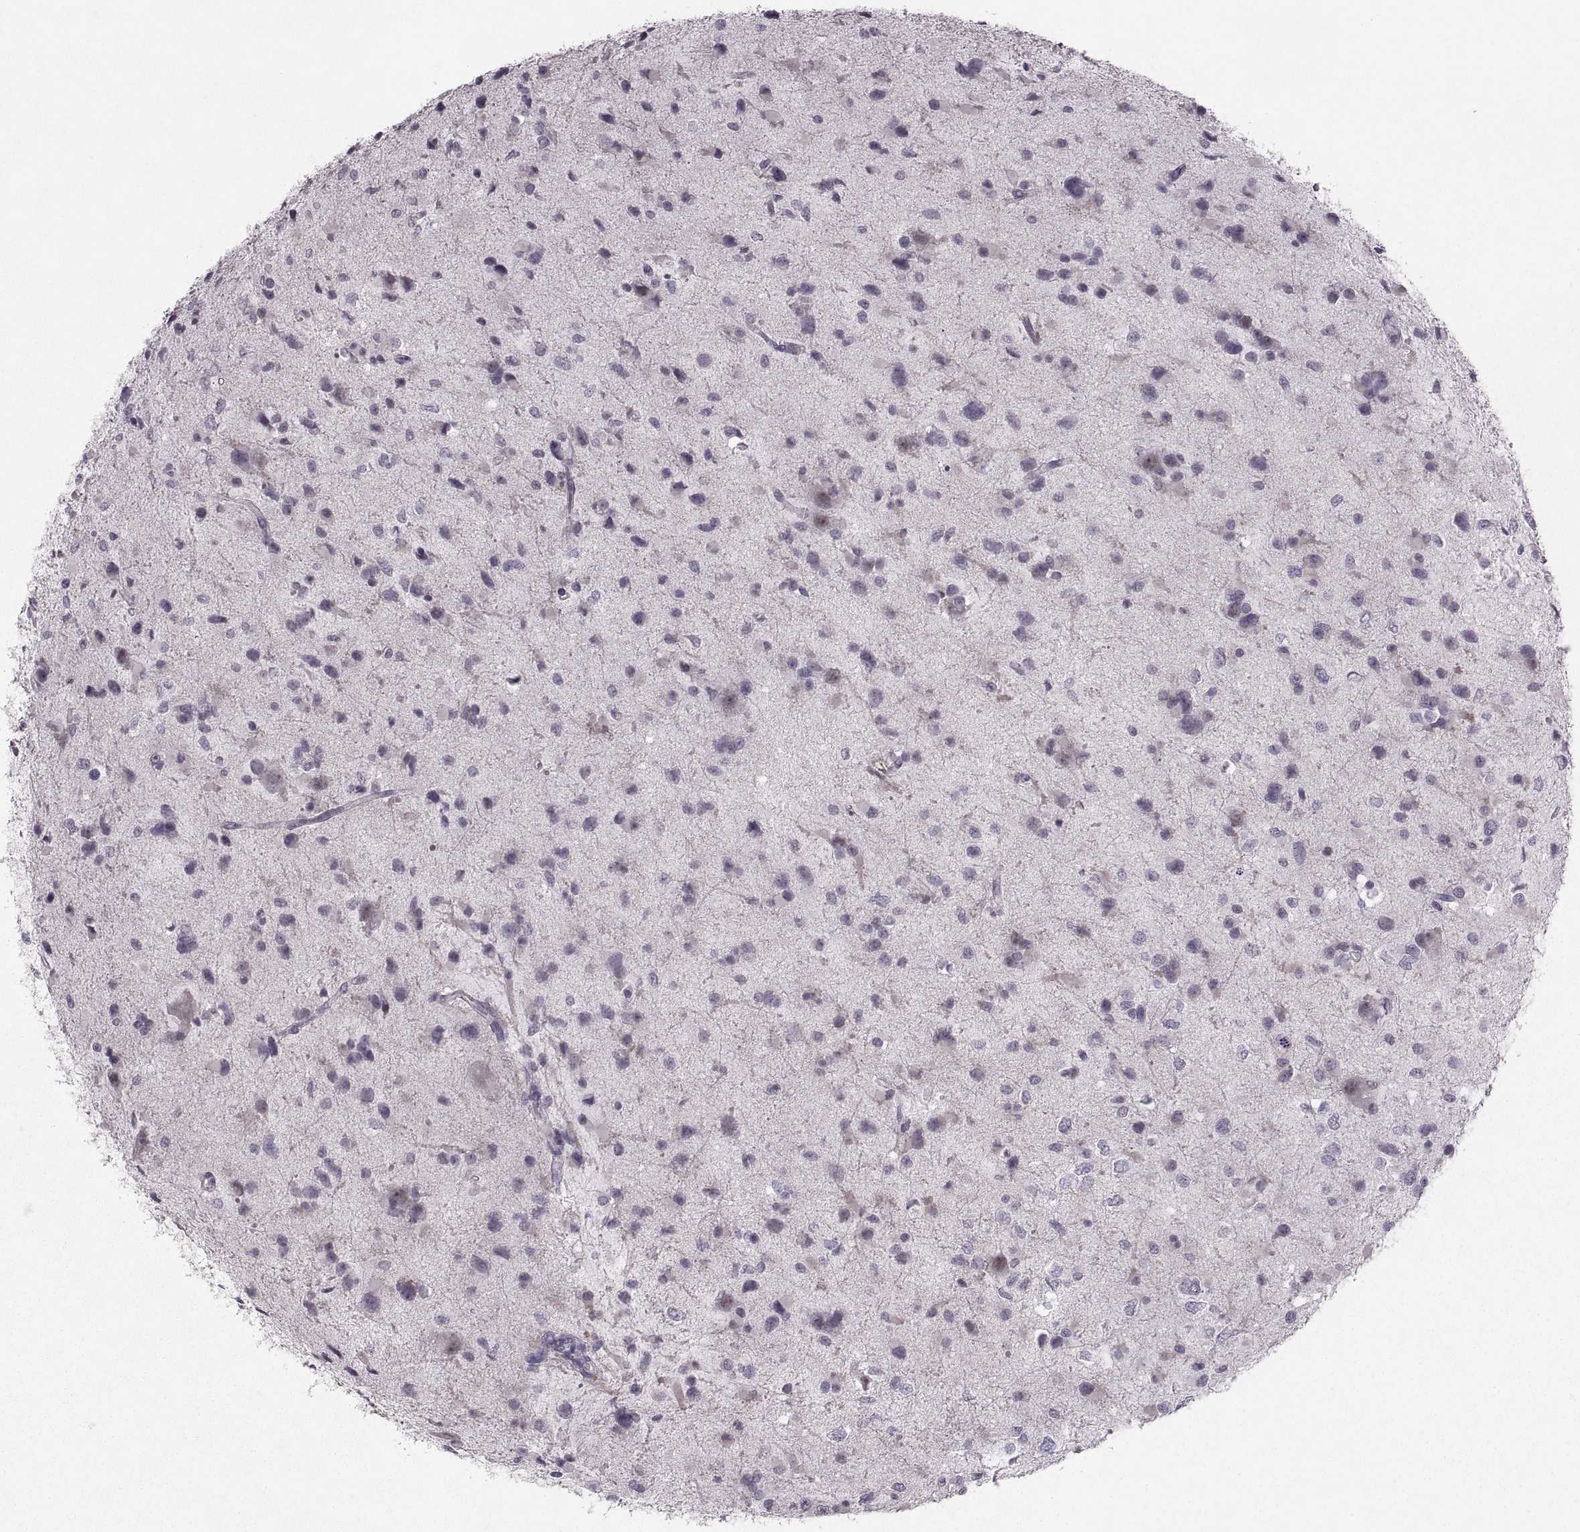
{"staining": {"intensity": "negative", "quantity": "none", "location": "none"}, "tissue": "glioma", "cell_type": "Tumor cells", "image_type": "cancer", "snomed": [{"axis": "morphology", "description": "Glioma, malignant, Low grade"}, {"axis": "topography", "description": "Brain"}], "caption": "This micrograph is of glioma stained with immunohistochemistry to label a protein in brown with the nuclei are counter-stained blue. There is no staining in tumor cells.", "gene": "MGAT4D", "patient": {"sex": "female", "age": 32}}